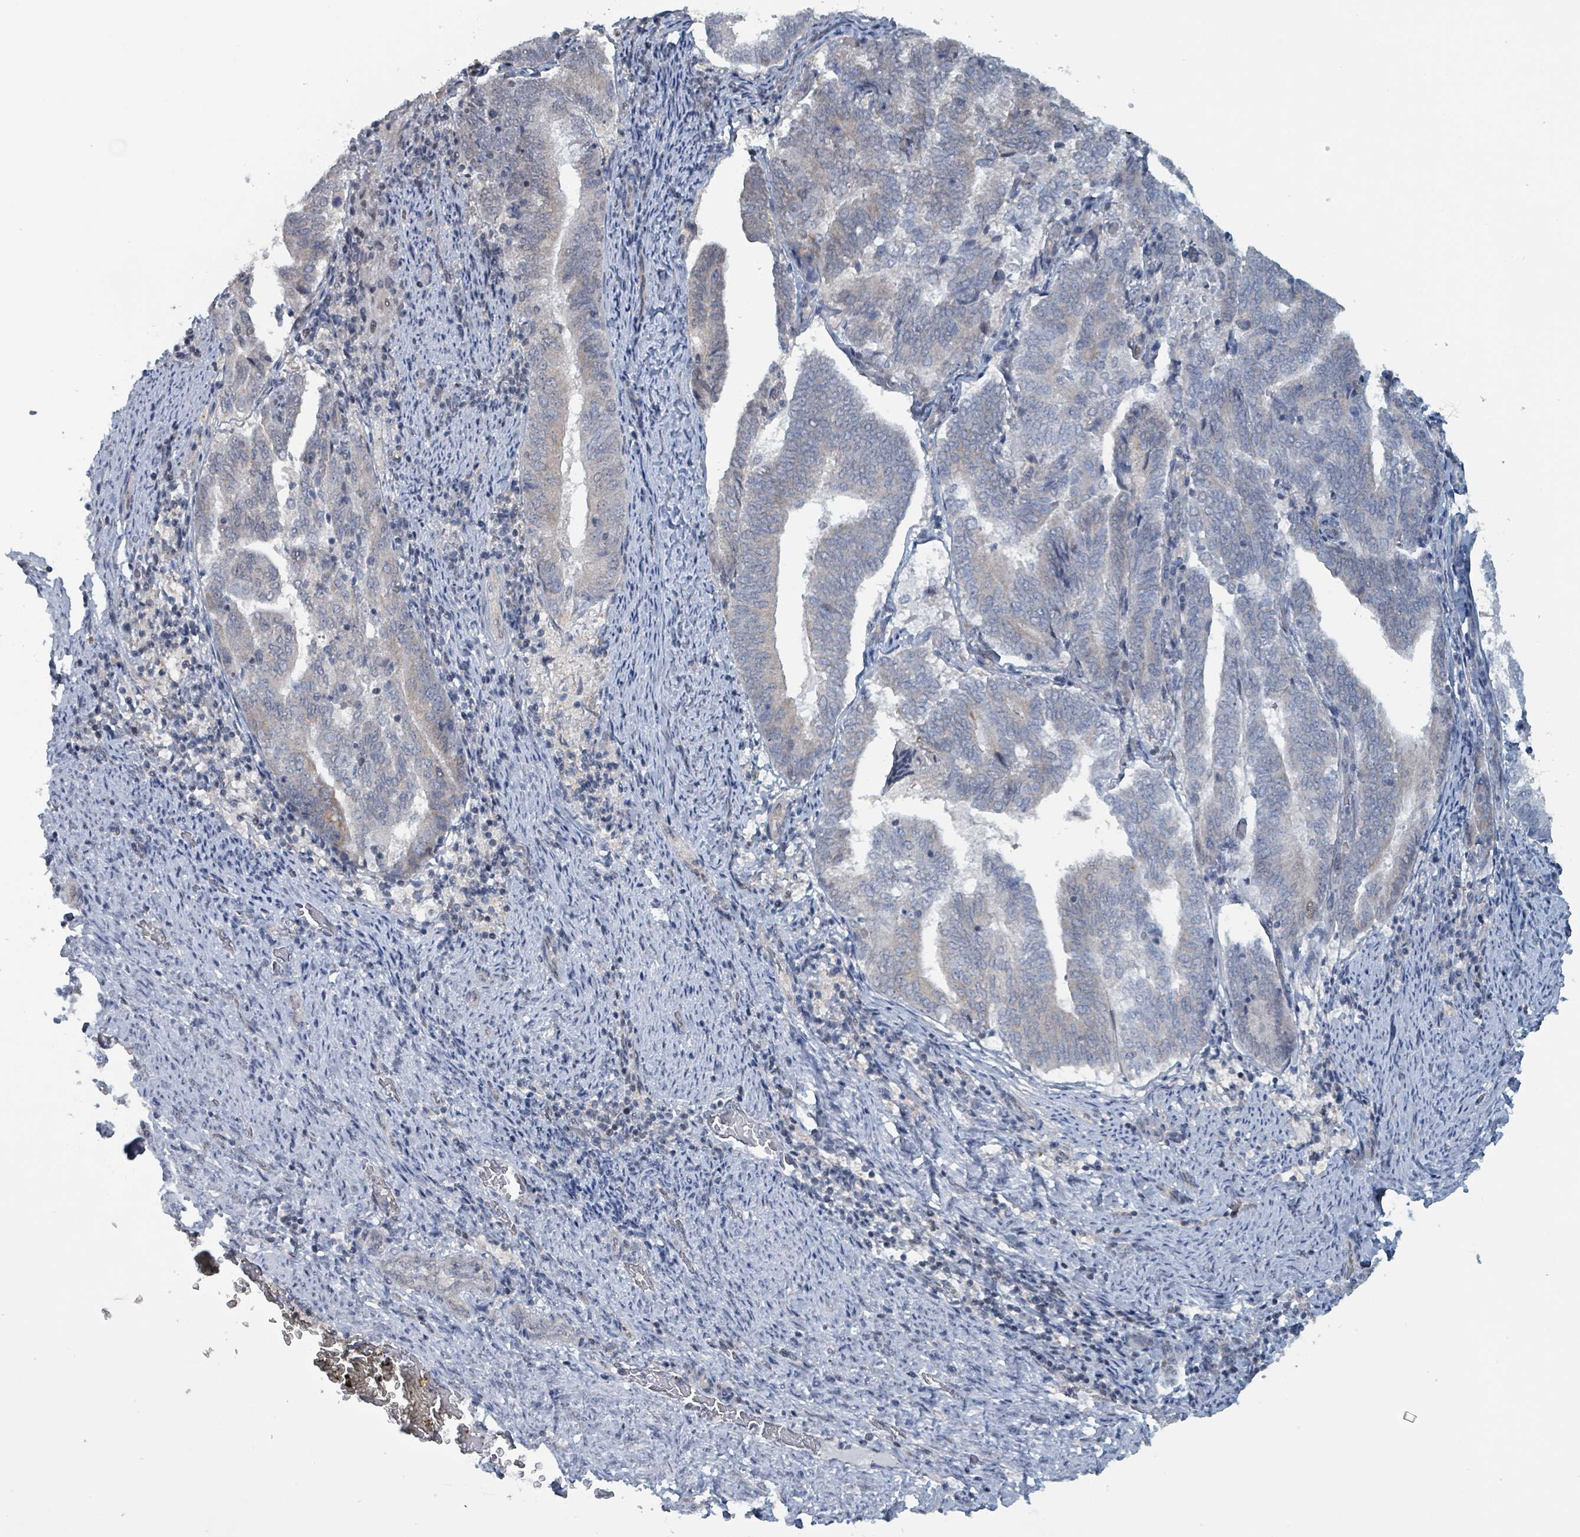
{"staining": {"intensity": "negative", "quantity": "none", "location": "none"}, "tissue": "endometrial cancer", "cell_type": "Tumor cells", "image_type": "cancer", "snomed": [{"axis": "morphology", "description": "Adenocarcinoma, NOS"}, {"axis": "topography", "description": "Endometrium"}], "caption": "Immunohistochemical staining of endometrial cancer (adenocarcinoma) displays no significant staining in tumor cells.", "gene": "BIVM", "patient": {"sex": "female", "age": 80}}